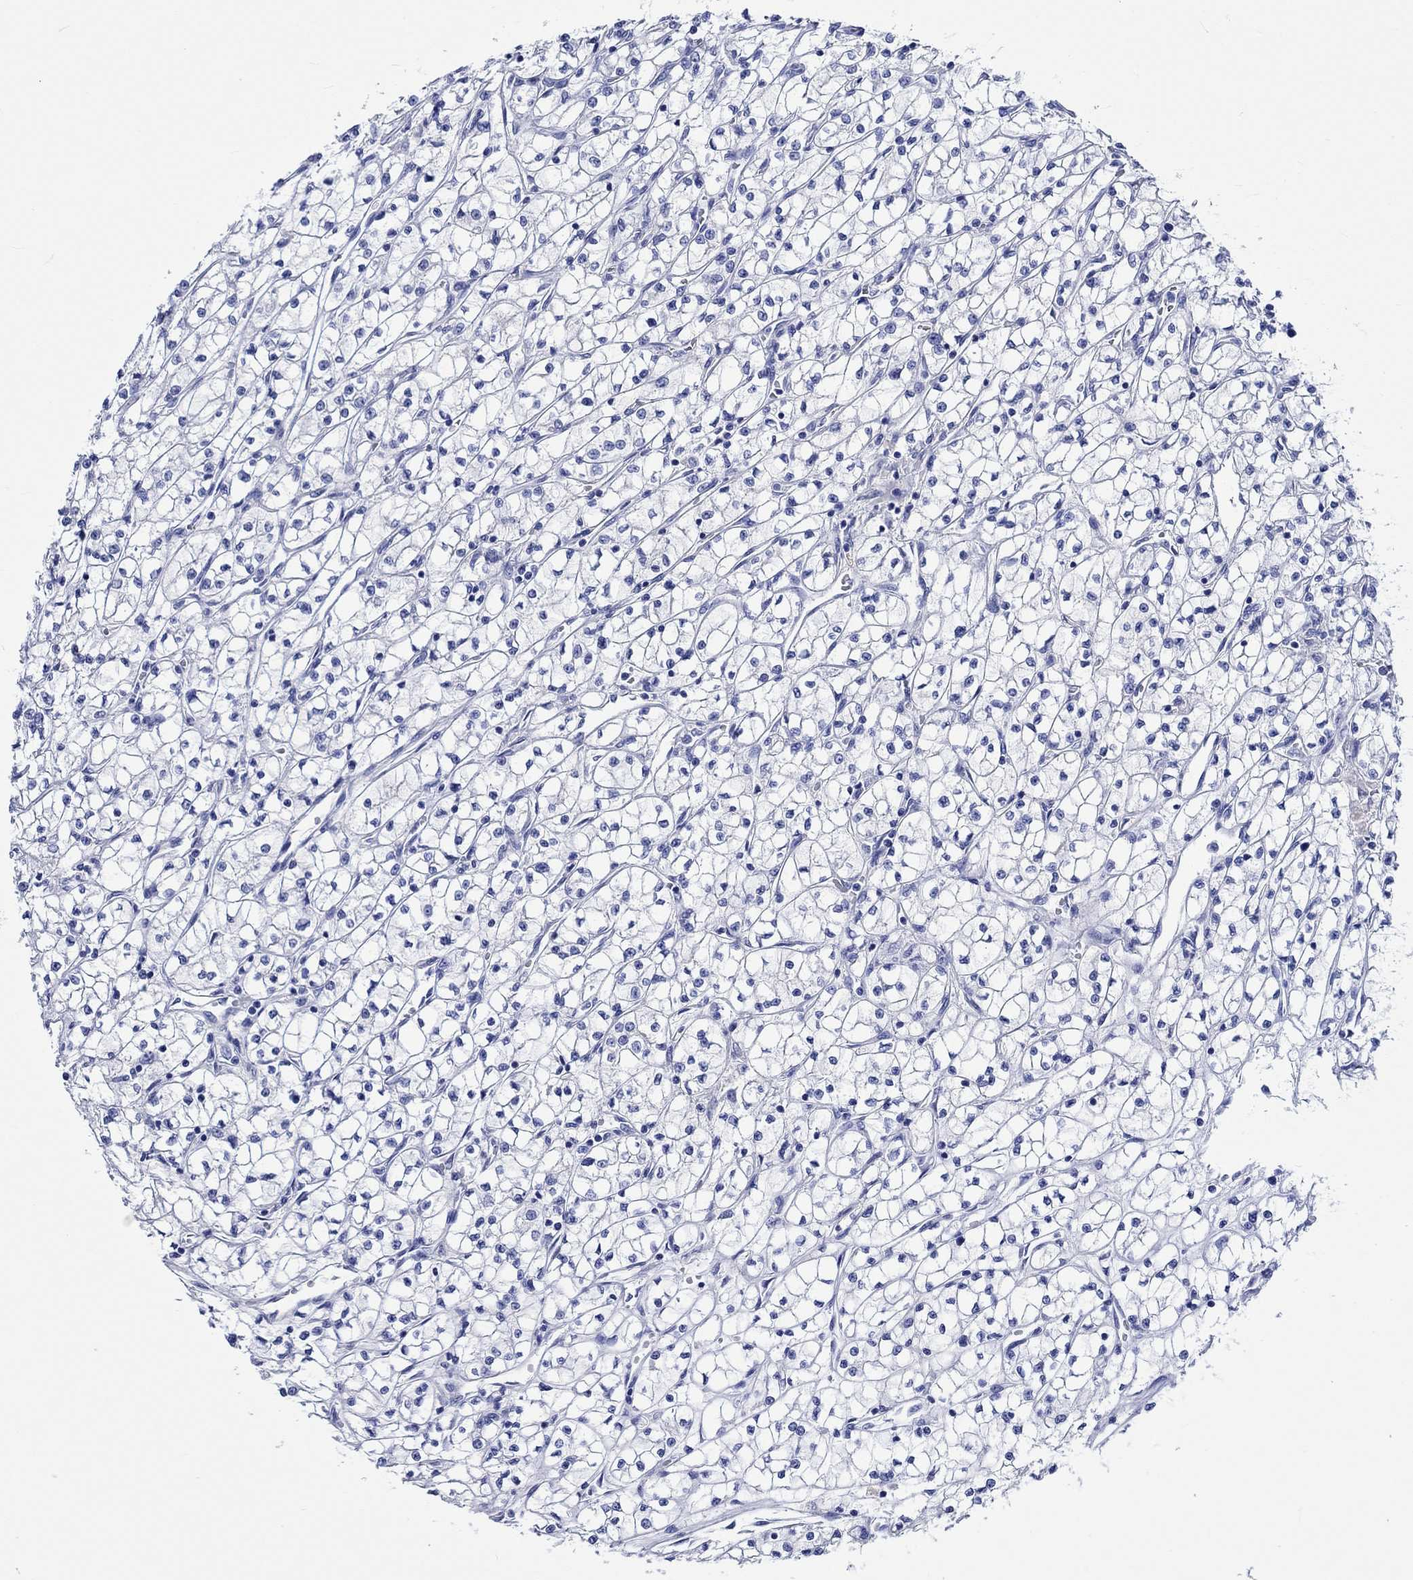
{"staining": {"intensity": "negative", "quantity": "none", "location": "none"}, "tissue": "renal cancer", "cell_type": "Tumor cells", "image_type": "cancer", "snomed": [{"axis": "morphology", "description": "Adenocarcinoma, NOS"}, {"axis": "topography", "description": "Kidney"}], "caption": "IHC histopathology image of neoplastic tissue: human adenocarcinoma (renal) stained with DAB (3,3'-diaminobenzidine) exhibits no significant protein staining in tumor cells.", "gene": "HARBI1", "patient": {"sex": "female", "age": 64}}